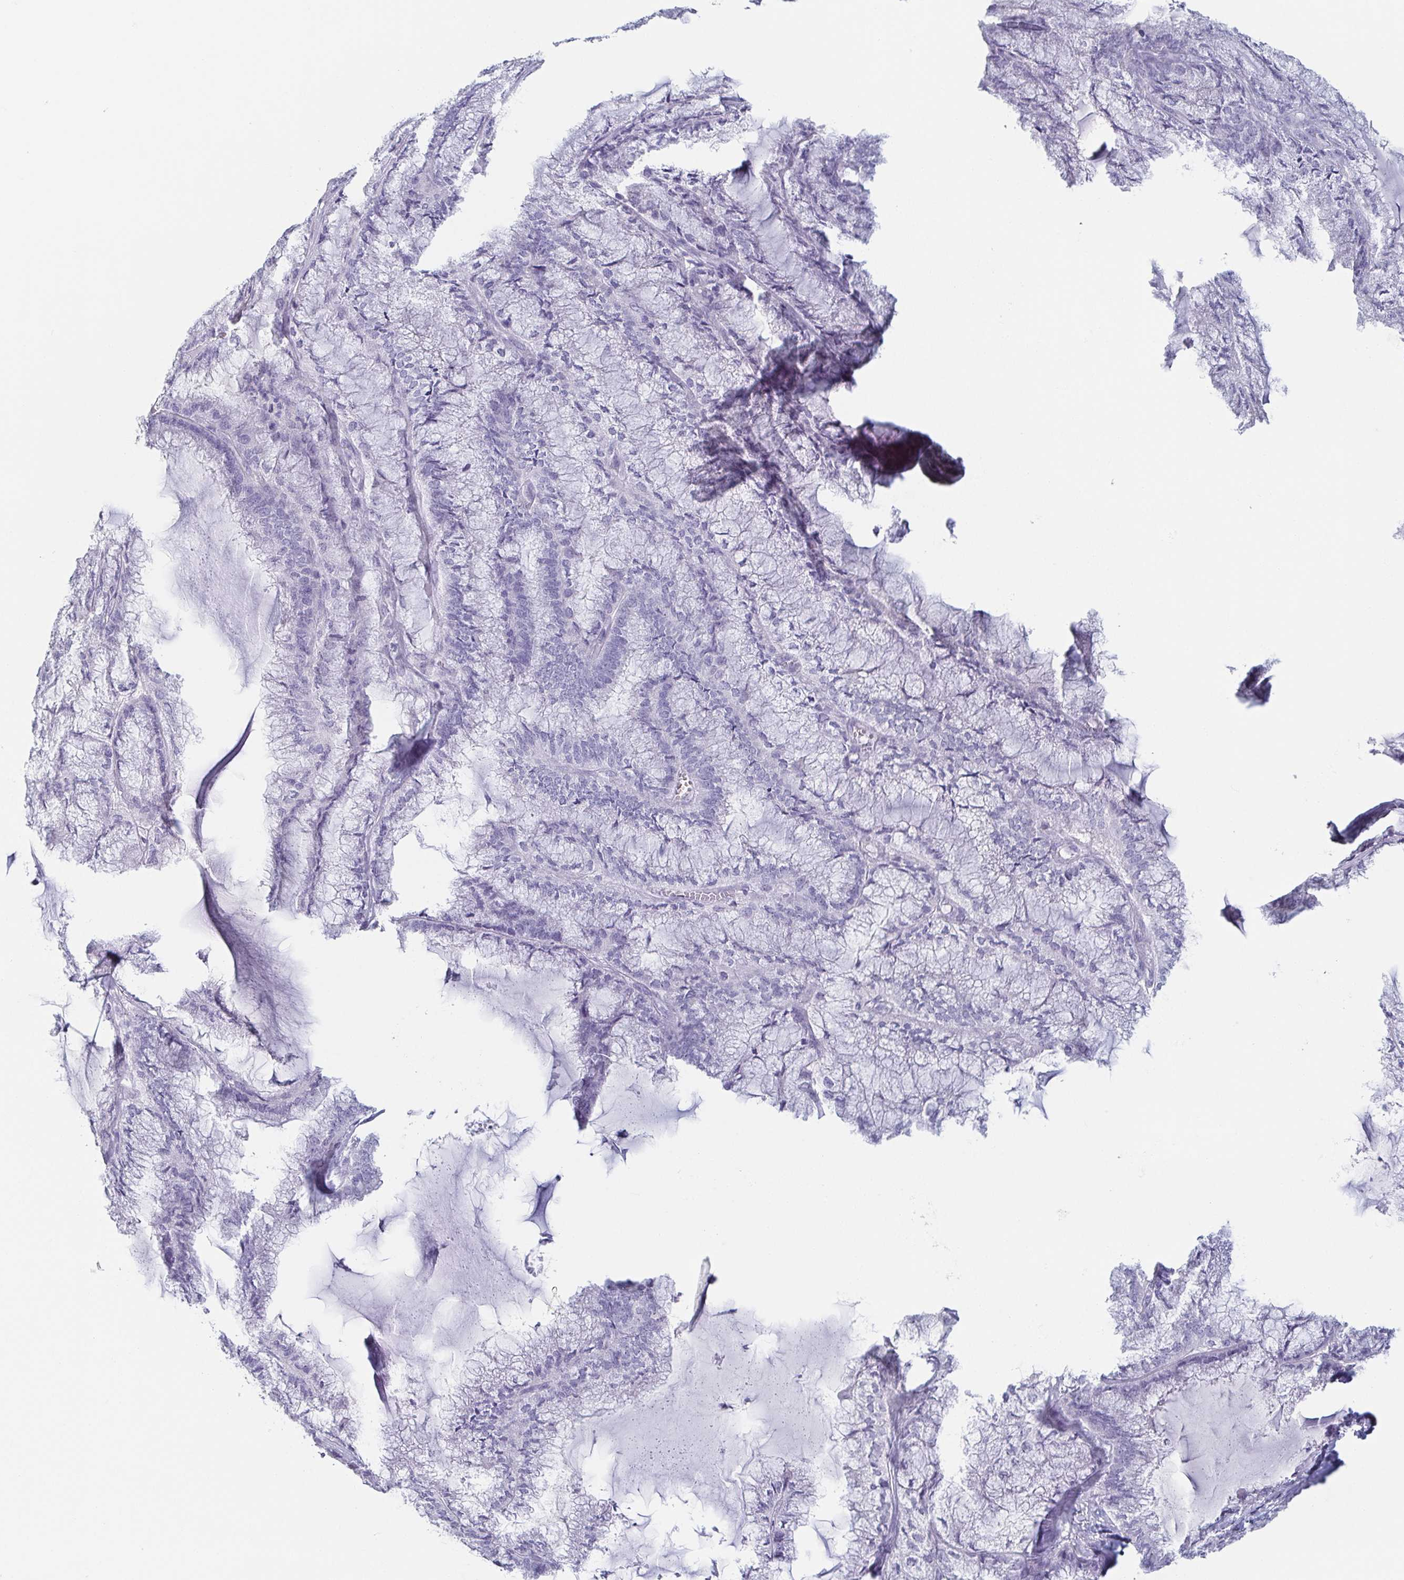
{"staining": {"intensity": "negative", "quantity": "none", "location": "none"}, "tissue": "endometrial cancer", "cell_type": "Tumor cells", "image_type": "cancer", "snomed": [{"axis": "morphology", "description": "Carcinoma, NOS"}, {"axis": "topography", "description": "Endometrium"}], "caption": "Carcinoma (endometrial) stained for a protein using IHC reveals no expression tumor cells.", "gene": "ITLN1", "patient": {"sex": "female", "age": 62}}